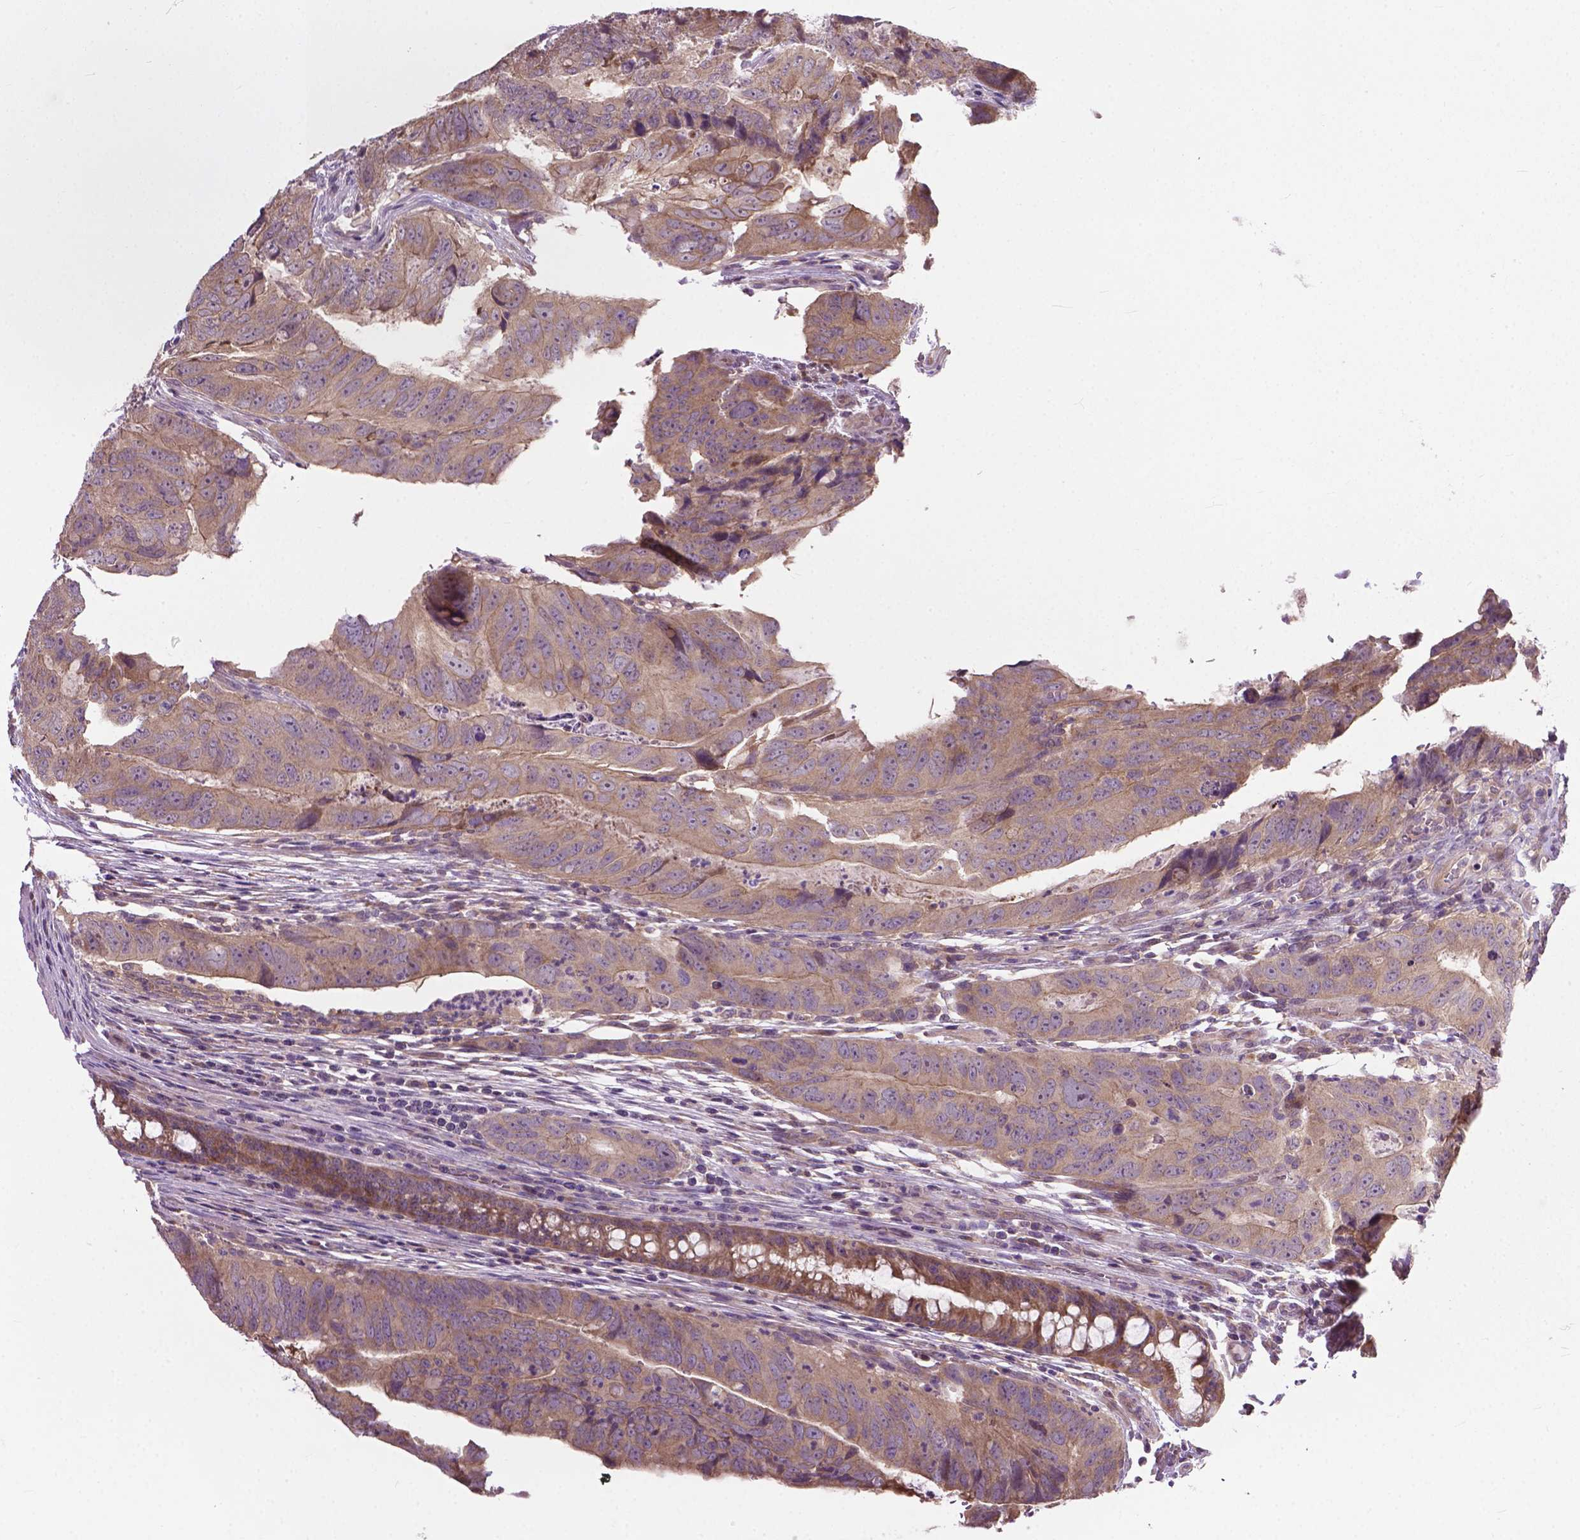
{"staining": {"intensity": "moderate", "quantity": ">75%", "location": "cytoplasmic/membranous"}, "tissue": "colorectal cancer", "cell_type": "Tumor cells", "image_type": "cancer", "snomed": [{"axis": "morphology", "description": "Adenocarcinoma, NOS"}, {"axis": "topography", "description": "Colon"}], "caption": "Immunohistochemical staining of human colorectal adenocarcinoma reveals medium levels of moderate cytoplasmic/membranous staining in about >75% of tumor cells.", "gene": "MZT1", "patient": {"sex": "male", "age": 79}}